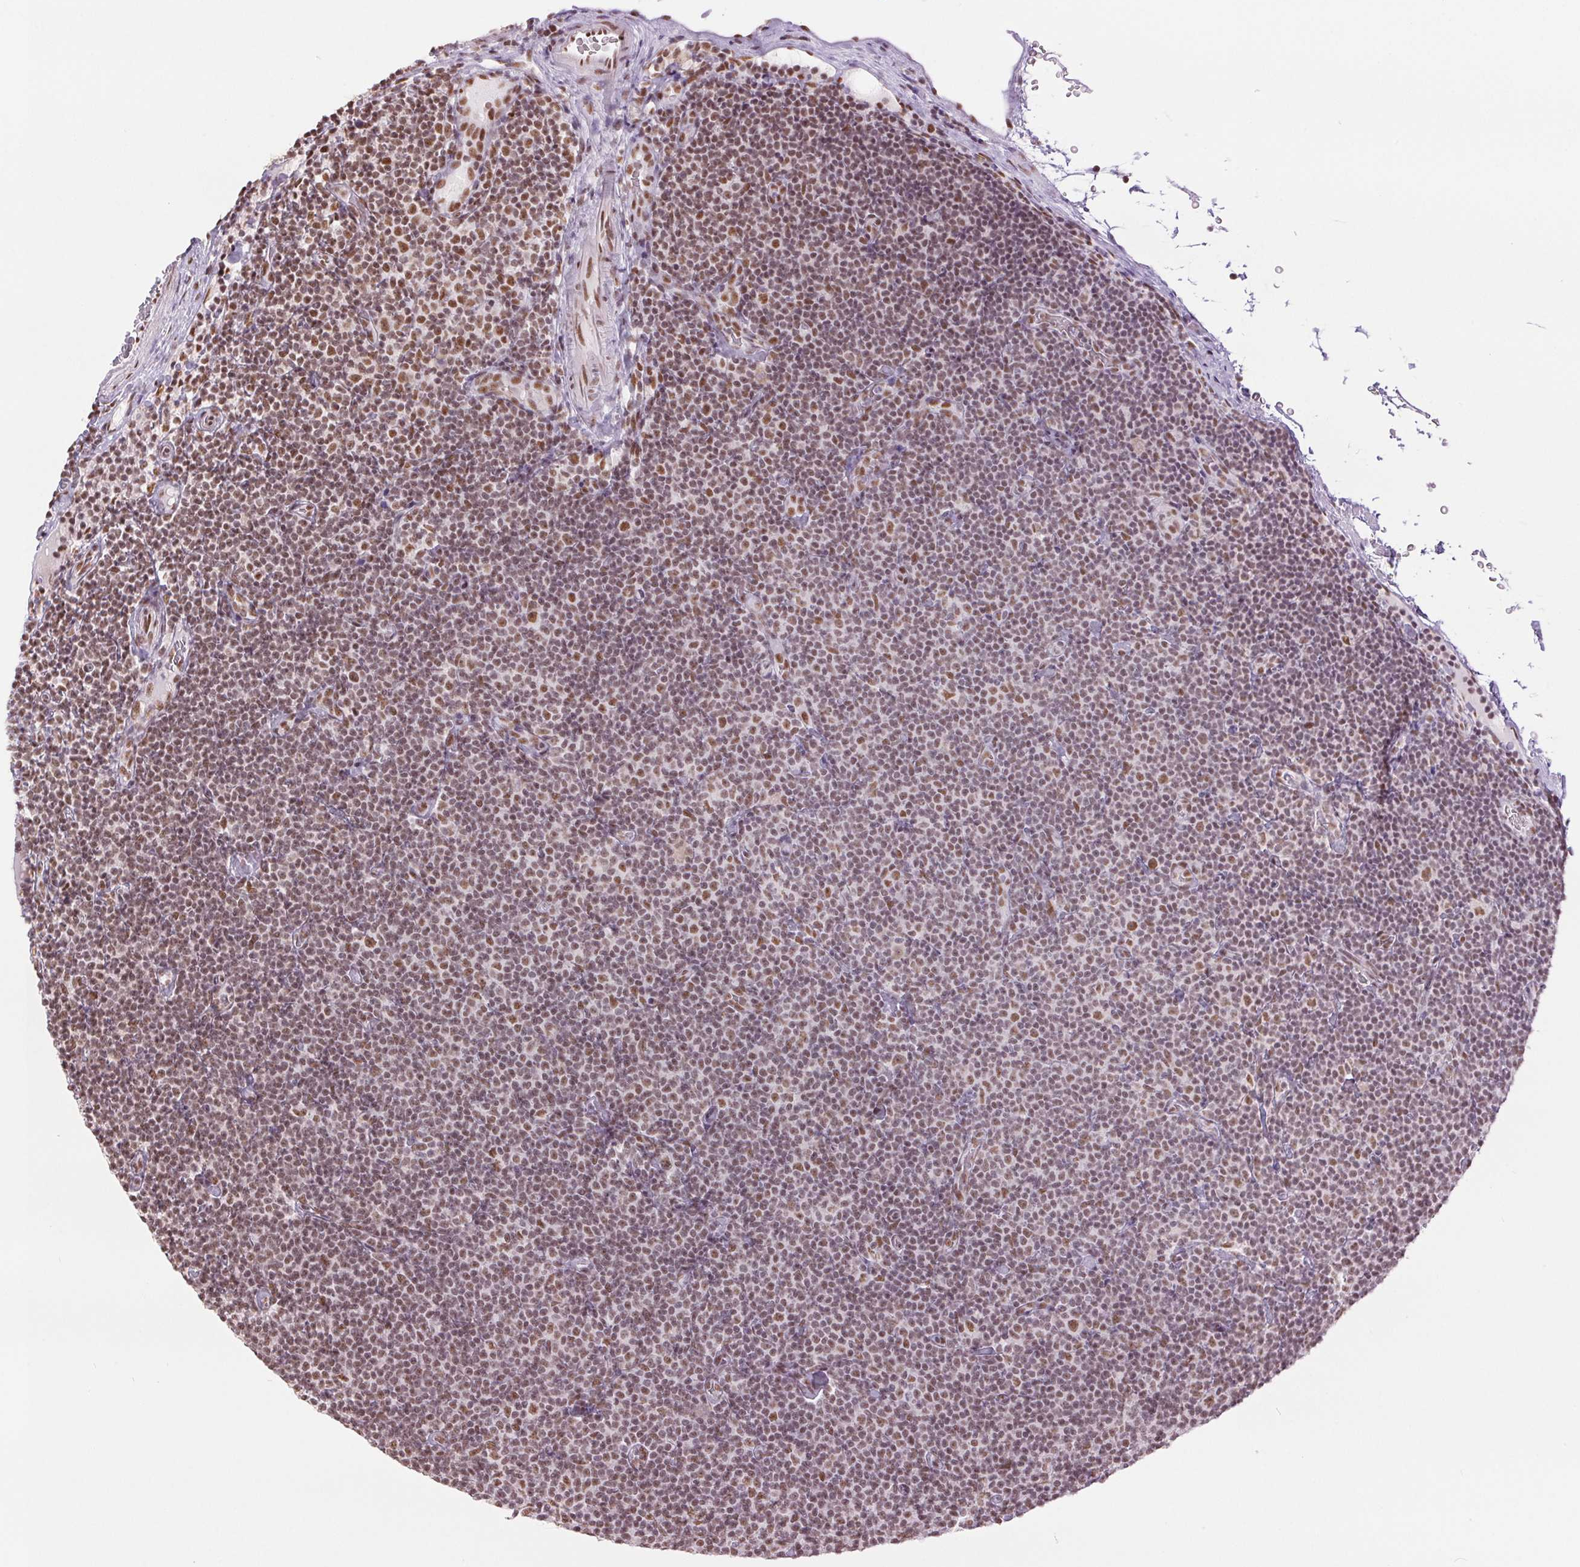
{"staining": {"intensity": "moderate", "quantity": "25%-75%", "location": "nuclear"}, "tissue": "lymphoma", "cell_type": "Tumor cells", "image_type": "cancer", "snomed": [{"axis": "morphology", "description": "Malignant lymphoma, non-Hodgkin's type, Low grade"}, {"axis": "topography", "description": "Lymph node"}], "caption": "Protein staining demonstrates moderate nuclear positivity in approximately 25%-75% of tumor cells in low-grade malignant lymphoma, non-Hodgkin's type.", "gene": "ZFR2", "patient": {"sex": "male", "age": 81}}